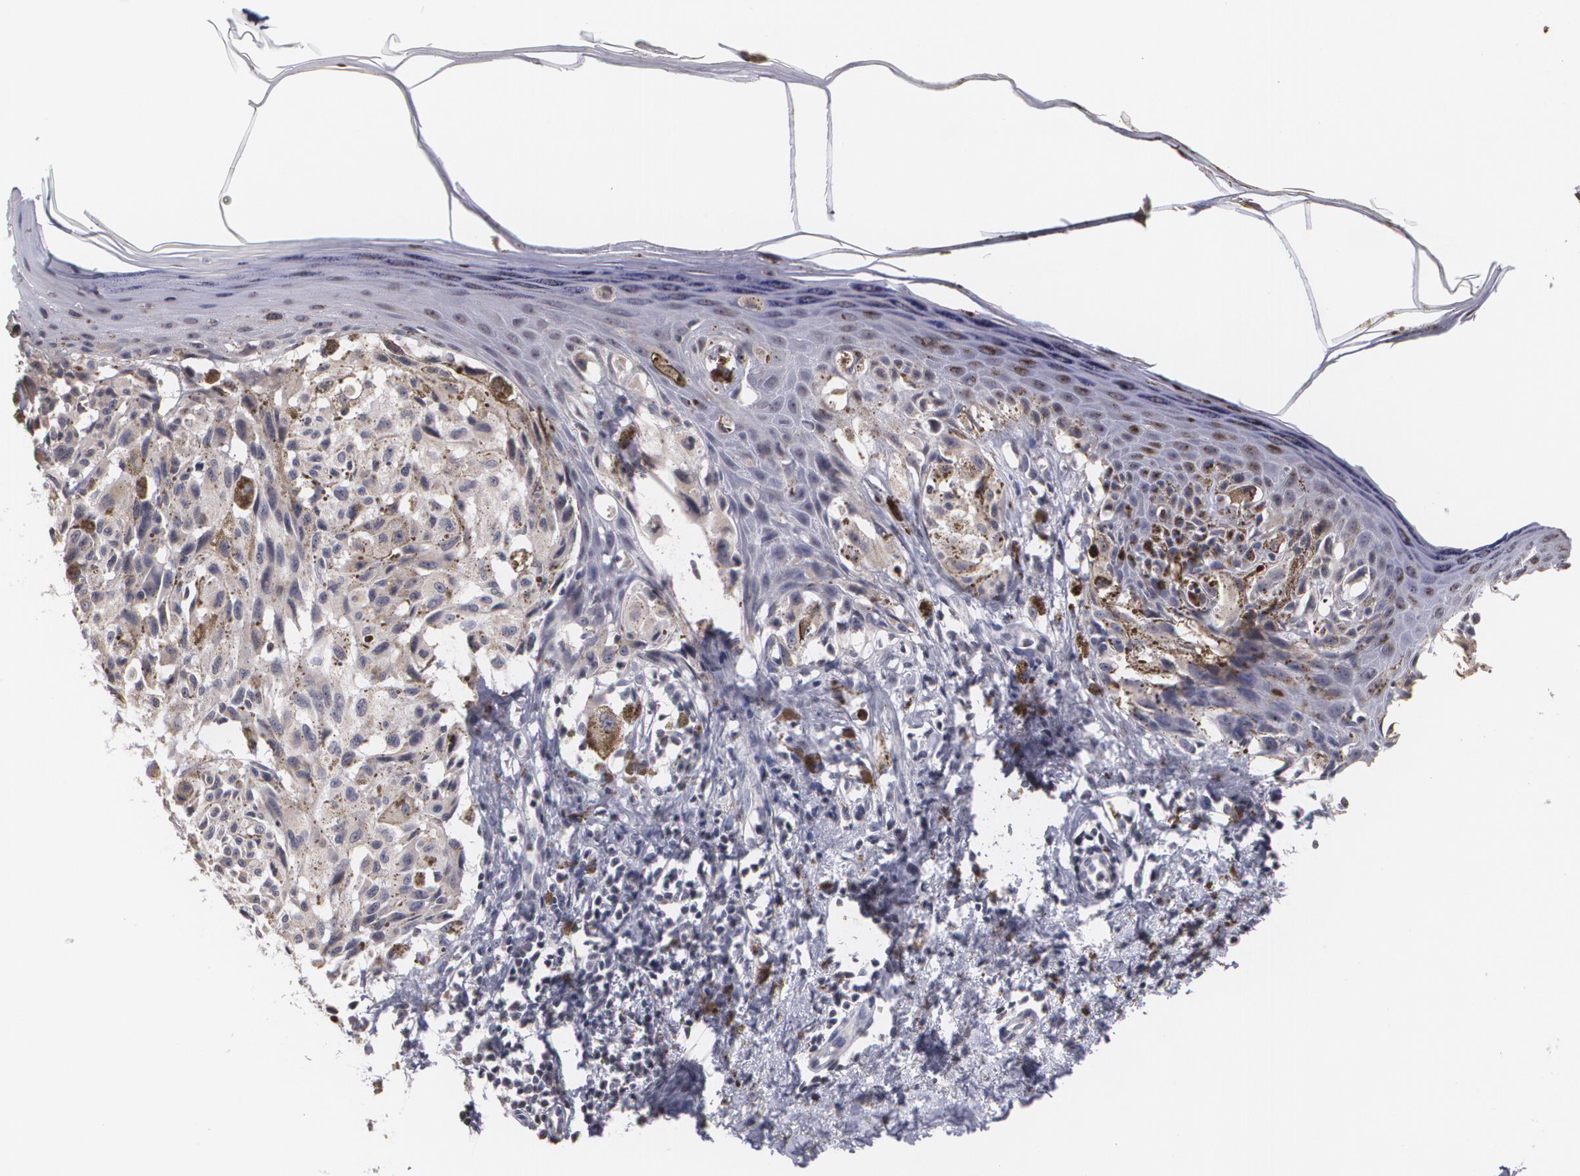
{"staining": {"intensity": "negative", "quantity": "none", "location": "none"}, "tissue": "melanoma", "cell_type": "Tumor cells", "image_type": "cancer", "snomed": [{"axis": "morphology", "description": "Malignant melanoma, NOS"}, {"axis": "topography", "description": "Skin"}], "caption": "Tumor cells are negative for brown protein staining in melanoma. (Brightfield microscopy of DAB (3,3'-diaminobenzidine) immunohistochemistry at high magnification).", "gene": "THRB", "patient": {"sex": "female", "age": 72}}